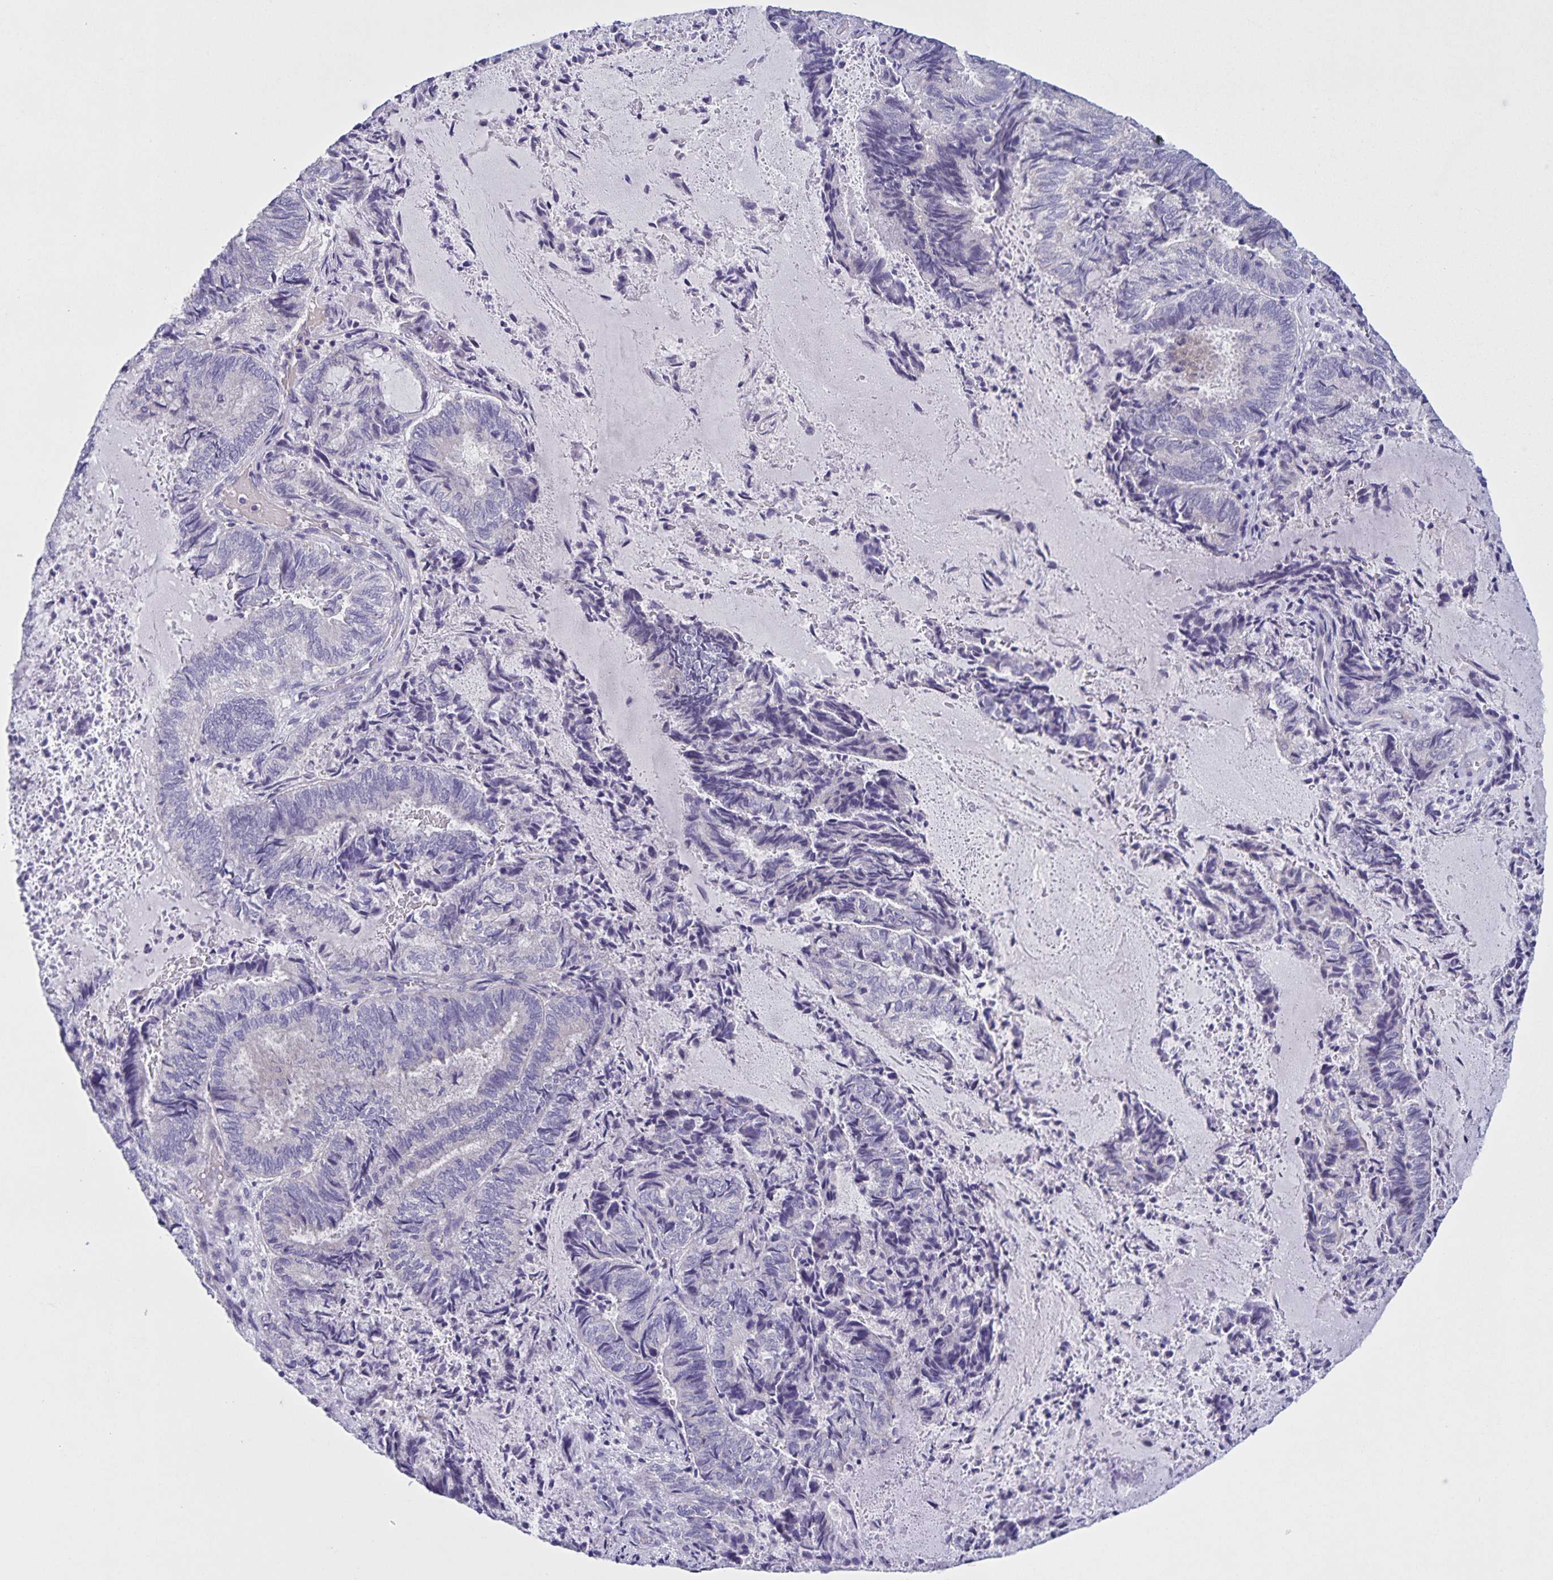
{"staining": {"intensity": "negative", "quantity": "none", "location": "none"}, "tissue": "endometrial cancer", "cell_type": "Tumor cells", "image_type": "cancer", "snomed": [{"axis": "morphology", "description": "Adenocarcinoma, NOS"}, {"axis": "topography", "description": "Endometrium"}], "caption": "Immunohistochemistry (IHC) of endometrial cancer (adenocarcinoma) demonstrates no staining in tumor cells.", "gene": "DMGDH", "patient": {"sex": "female", "age": 80}}